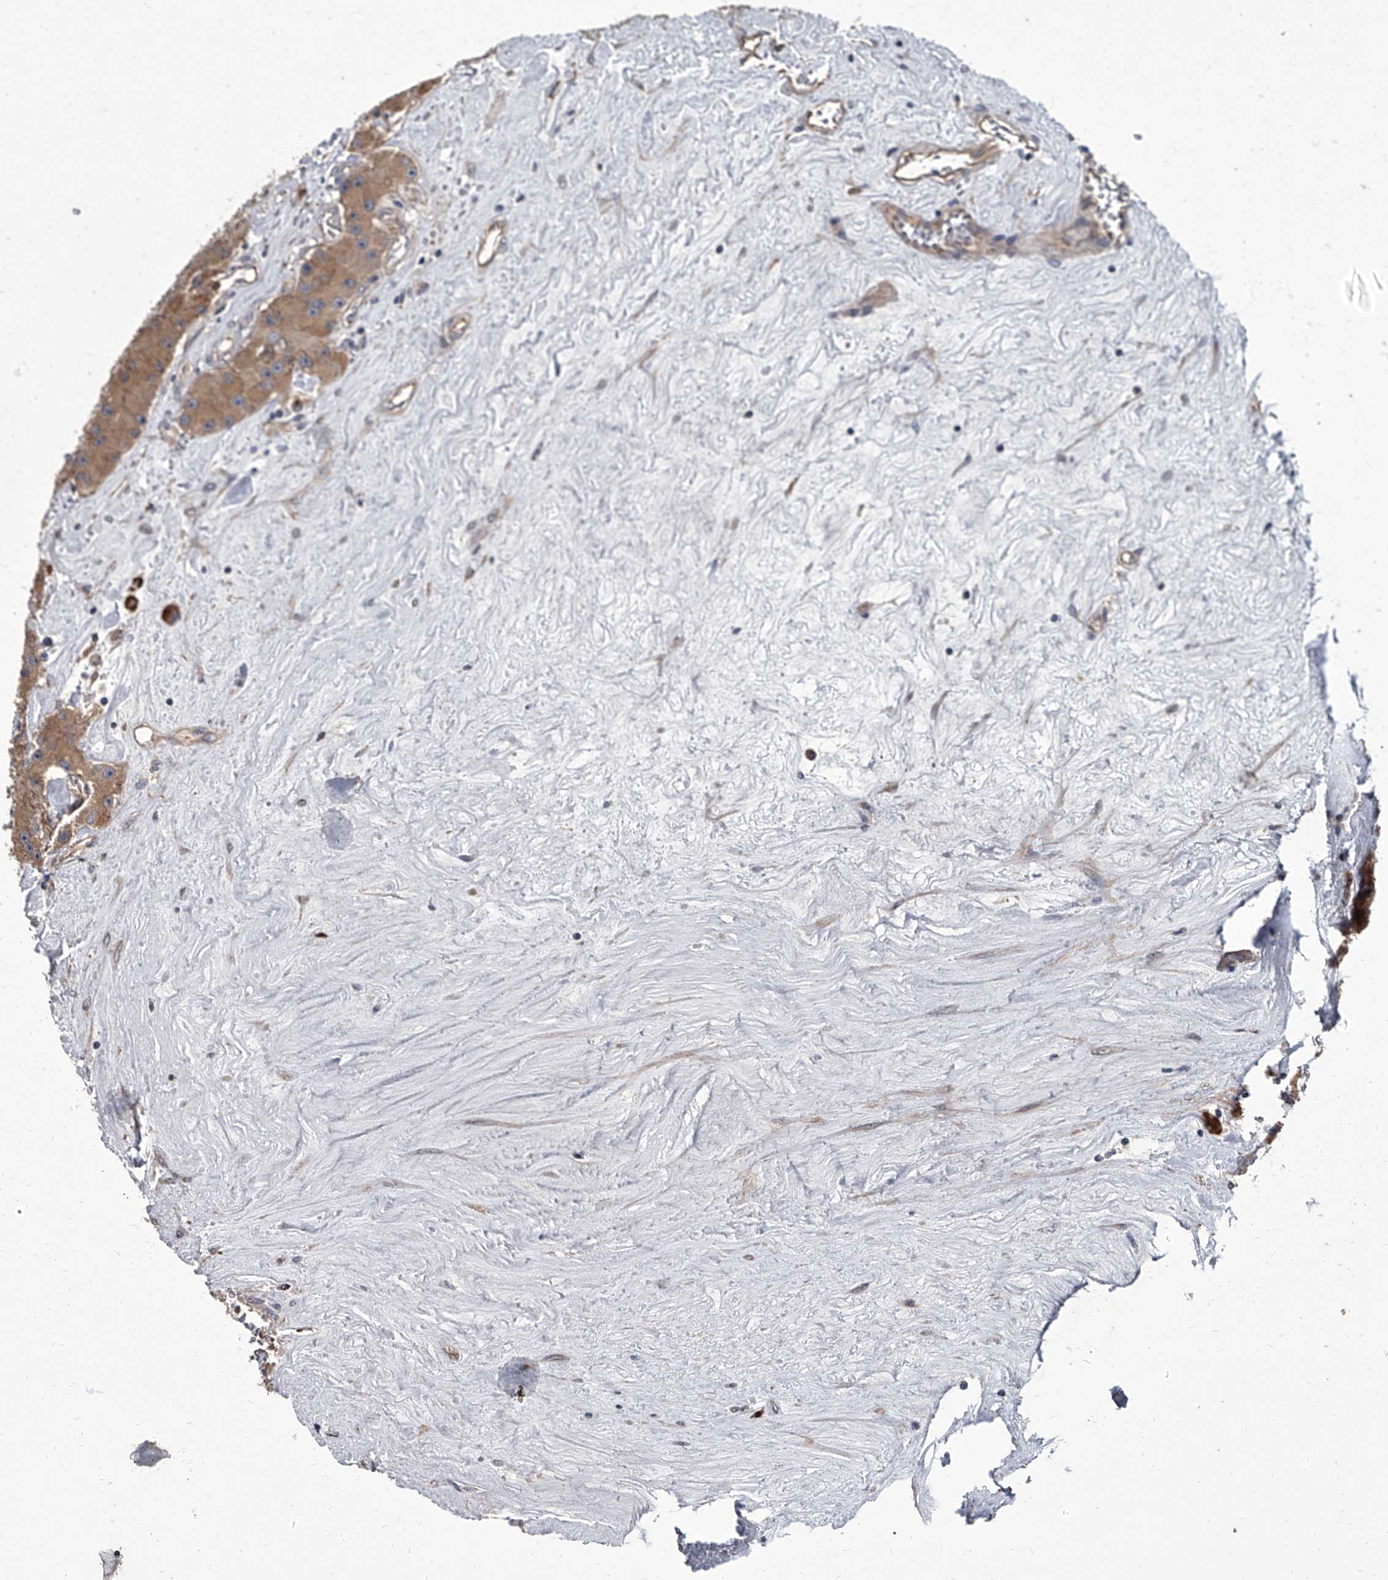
{"staining": {"intensity": "moderate", "quantity": ">75%", "location": "cytoplasmic/membranous"}, "tissue": "carcinoid", "cell_type": "Tumor cells", "image_type": "cancer", "snomed": [{"axis": "morphology", "description": "Carcinoid, malignant, NOS"}, {"axis": "topography", "description": "Pancreas"}], "caption": "There is medium levels of moderate cytoplasmic/membranous staining in tumor cells of carcinoid, as demonstrated by immunohistochemical staining (brown color).", "gene": "SIRT4", "patient": {"sex": "male", "age": 41}}